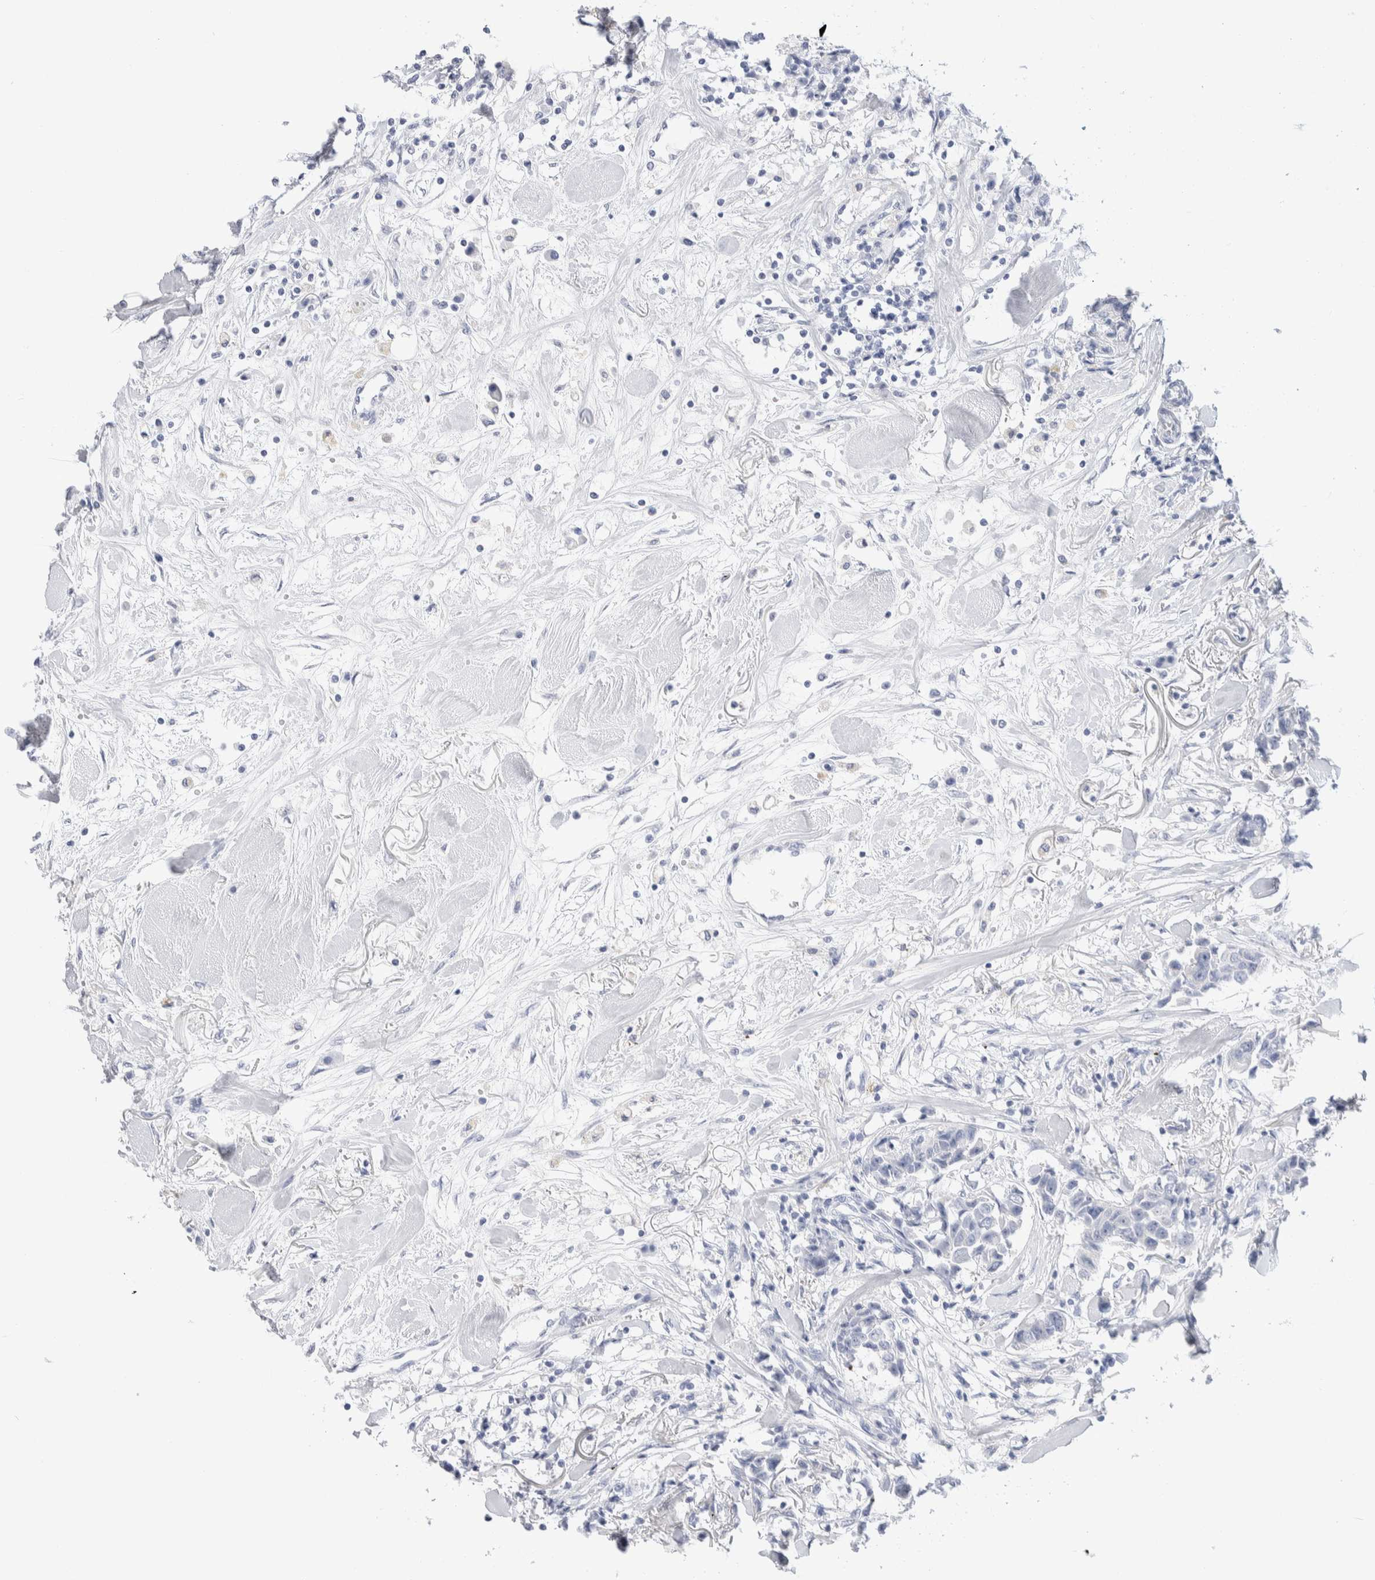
{"staining": {"intensity": "negative", "quantity": "none", "location": "none"}, "tissue": "breast cancer", "cell_type": "Tumor cells", "image_type": "cancer", "snomed": [{"axis": "morphology", "description": "Duct carcinoma"}, {"axis": "topography", "description": "Breast"}], "caption": "Protein analysis of breast infiltrating ductal carcinoma demonstrates no significant positivity in tumor cells.", "gene": "GDA", "patient": {"sex": "female", "age": 80}}